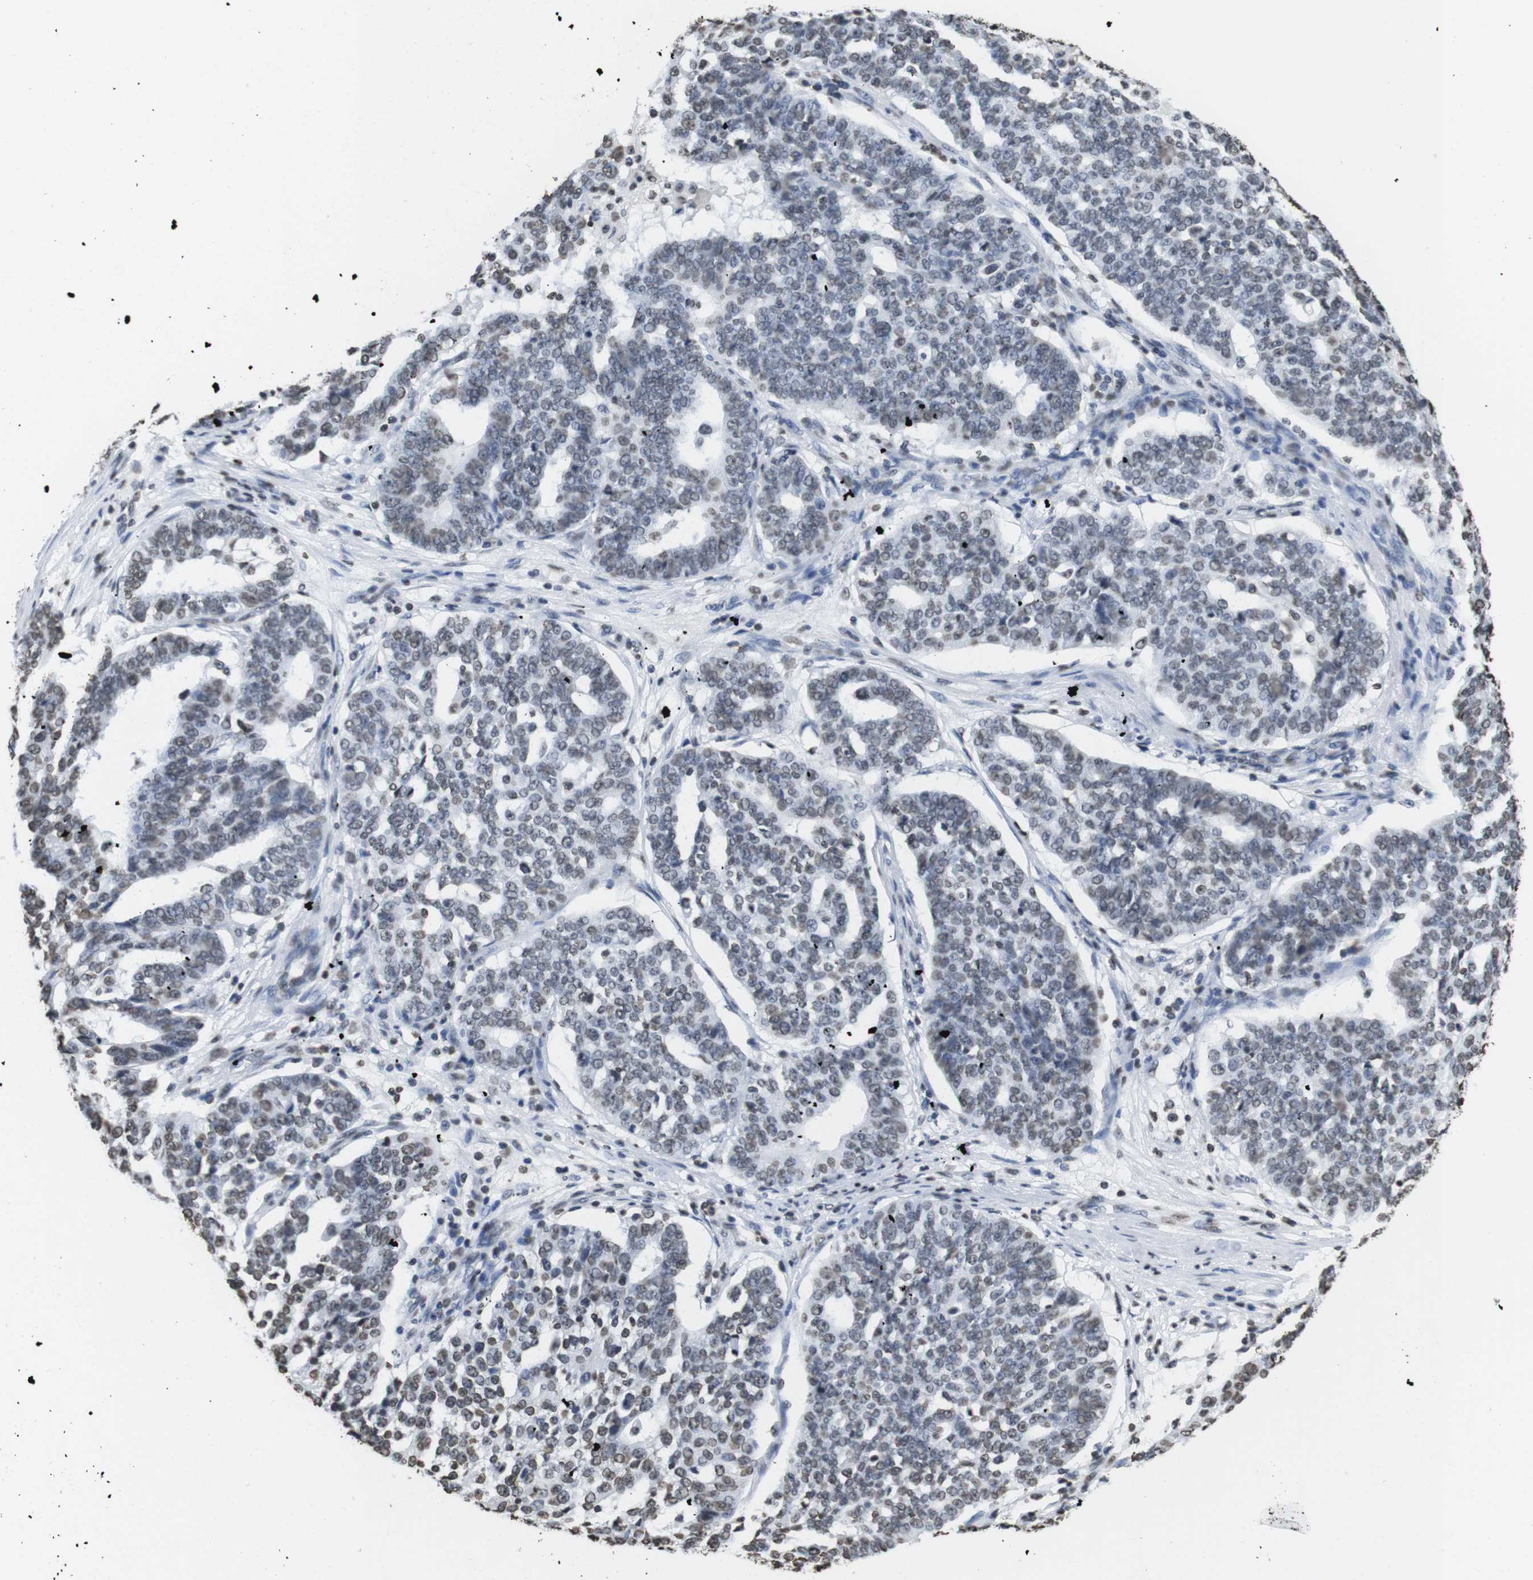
{"staining": {"intensity": "weak", "quantity": "25%-75%", "location": "nuclear"}, "tissue": "ovarian cancer", "cell_type": "Tumor cells", "image_type": "cancer", "snomed": [{"axis": "morphology", "description": "Cystadenocarcinoma, serous, NOS"}, {"axis": "topography", "description": "Ovary"}], "caption": "An image of human ovarian cancer (serous cystadenocarcinoma) stained for a protein displays weak nuclear brown staining in tumor cells.", "gene": "BSX", "patient": {"sex": "female", "age": 59}}